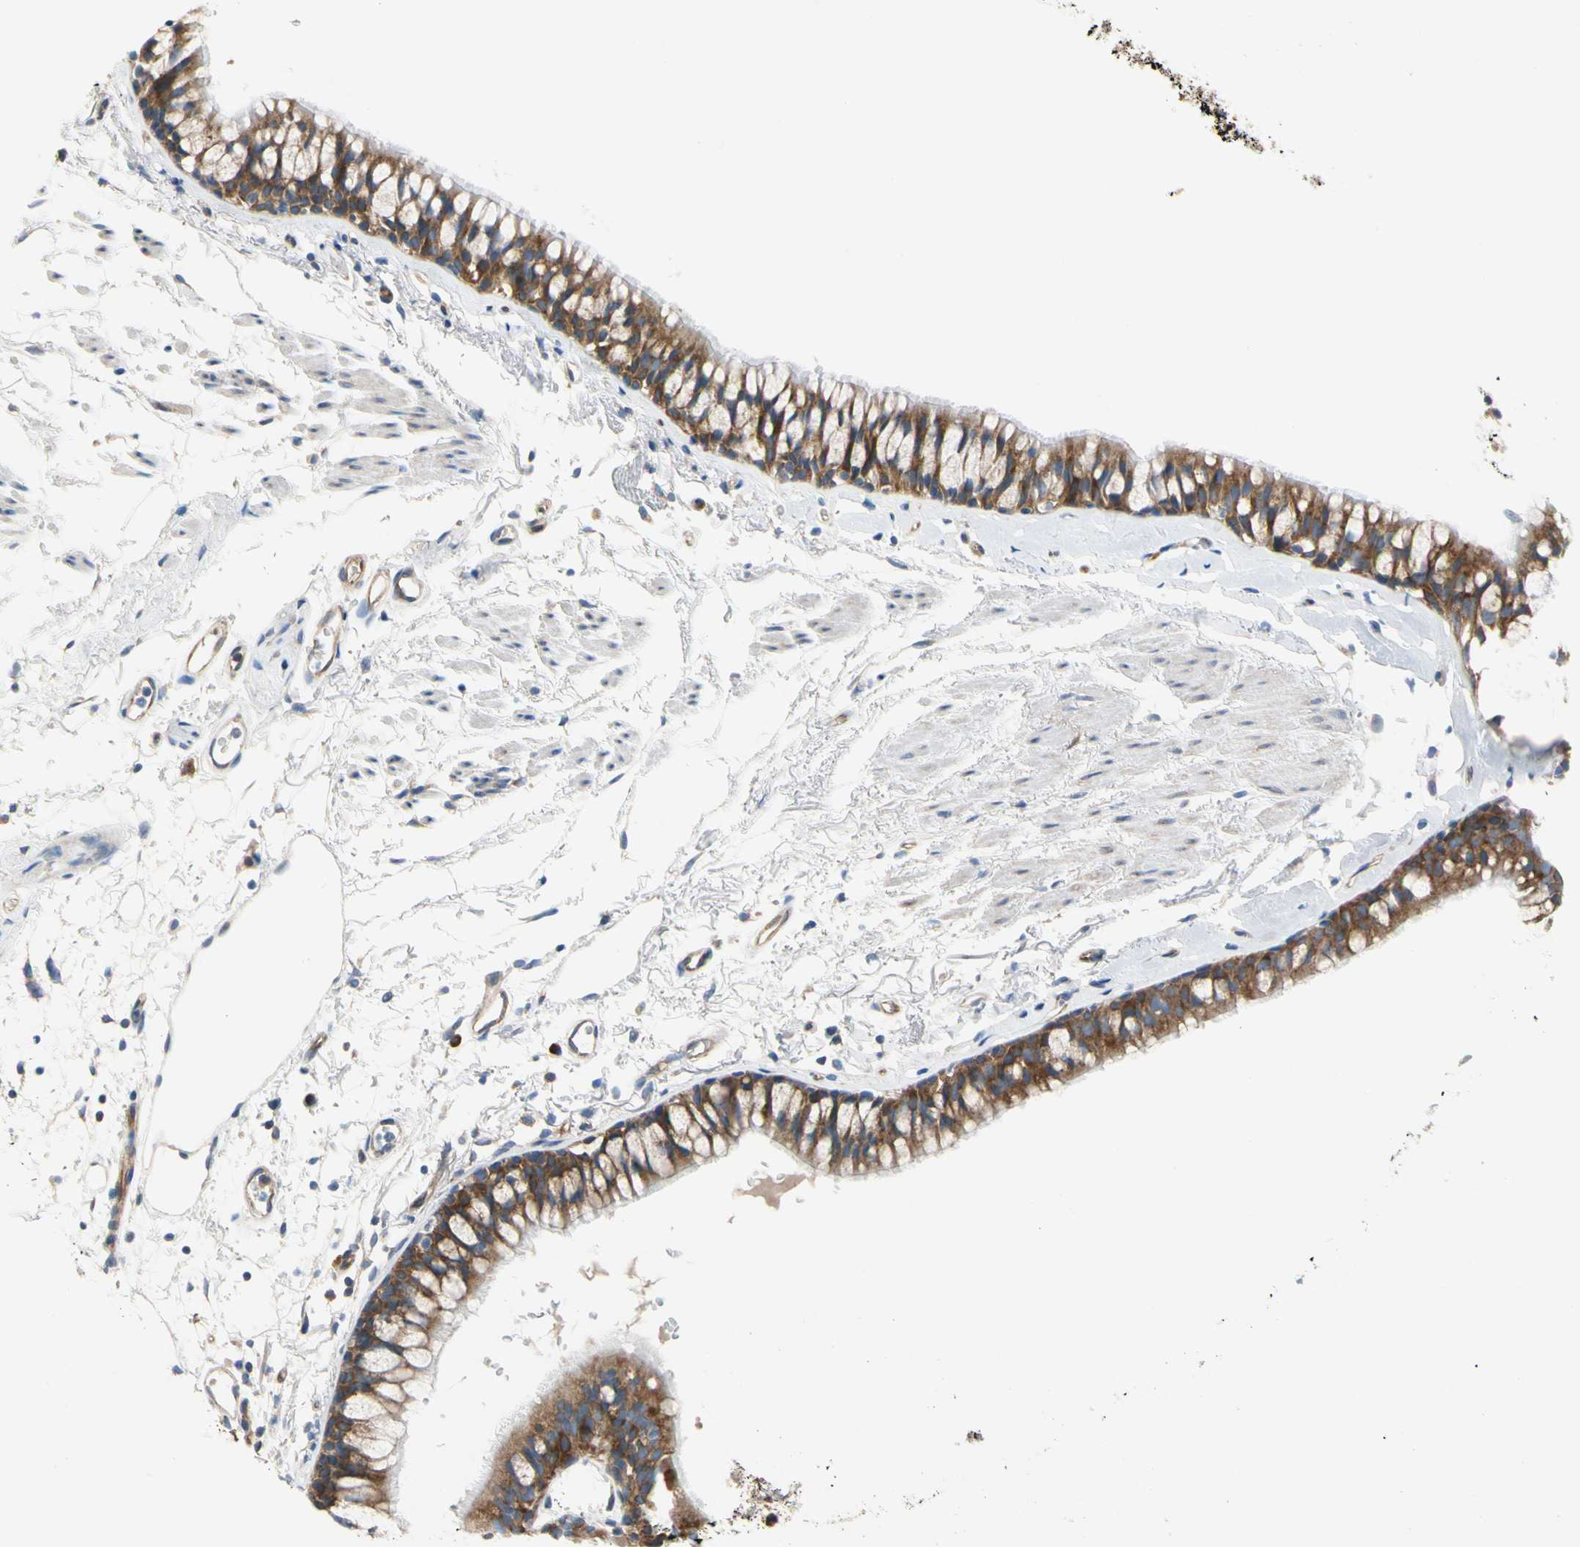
{"staining": {"intensity": "strong", "quantity": ">75%", "location": "cytoplasmic/membranous"}, "tissue": "bronchus", "cell_type": "Respiratory epithelial cells", "image_type": "normal", "snomed": [{"axis": "morphology", "description": "Normal tissue, NOS"}, {"axis": "topography", "description": "Bronchus"}], "caption": "IHC photomicrograph of normal bronchus stained for a protein (brown), which shows high levels of strong cytoplasmic/membranous positivity in approximately >75% of respiratory epithelial cells.", "gene": "GPHN", "patient": {"sex": "female", "age": 73}}